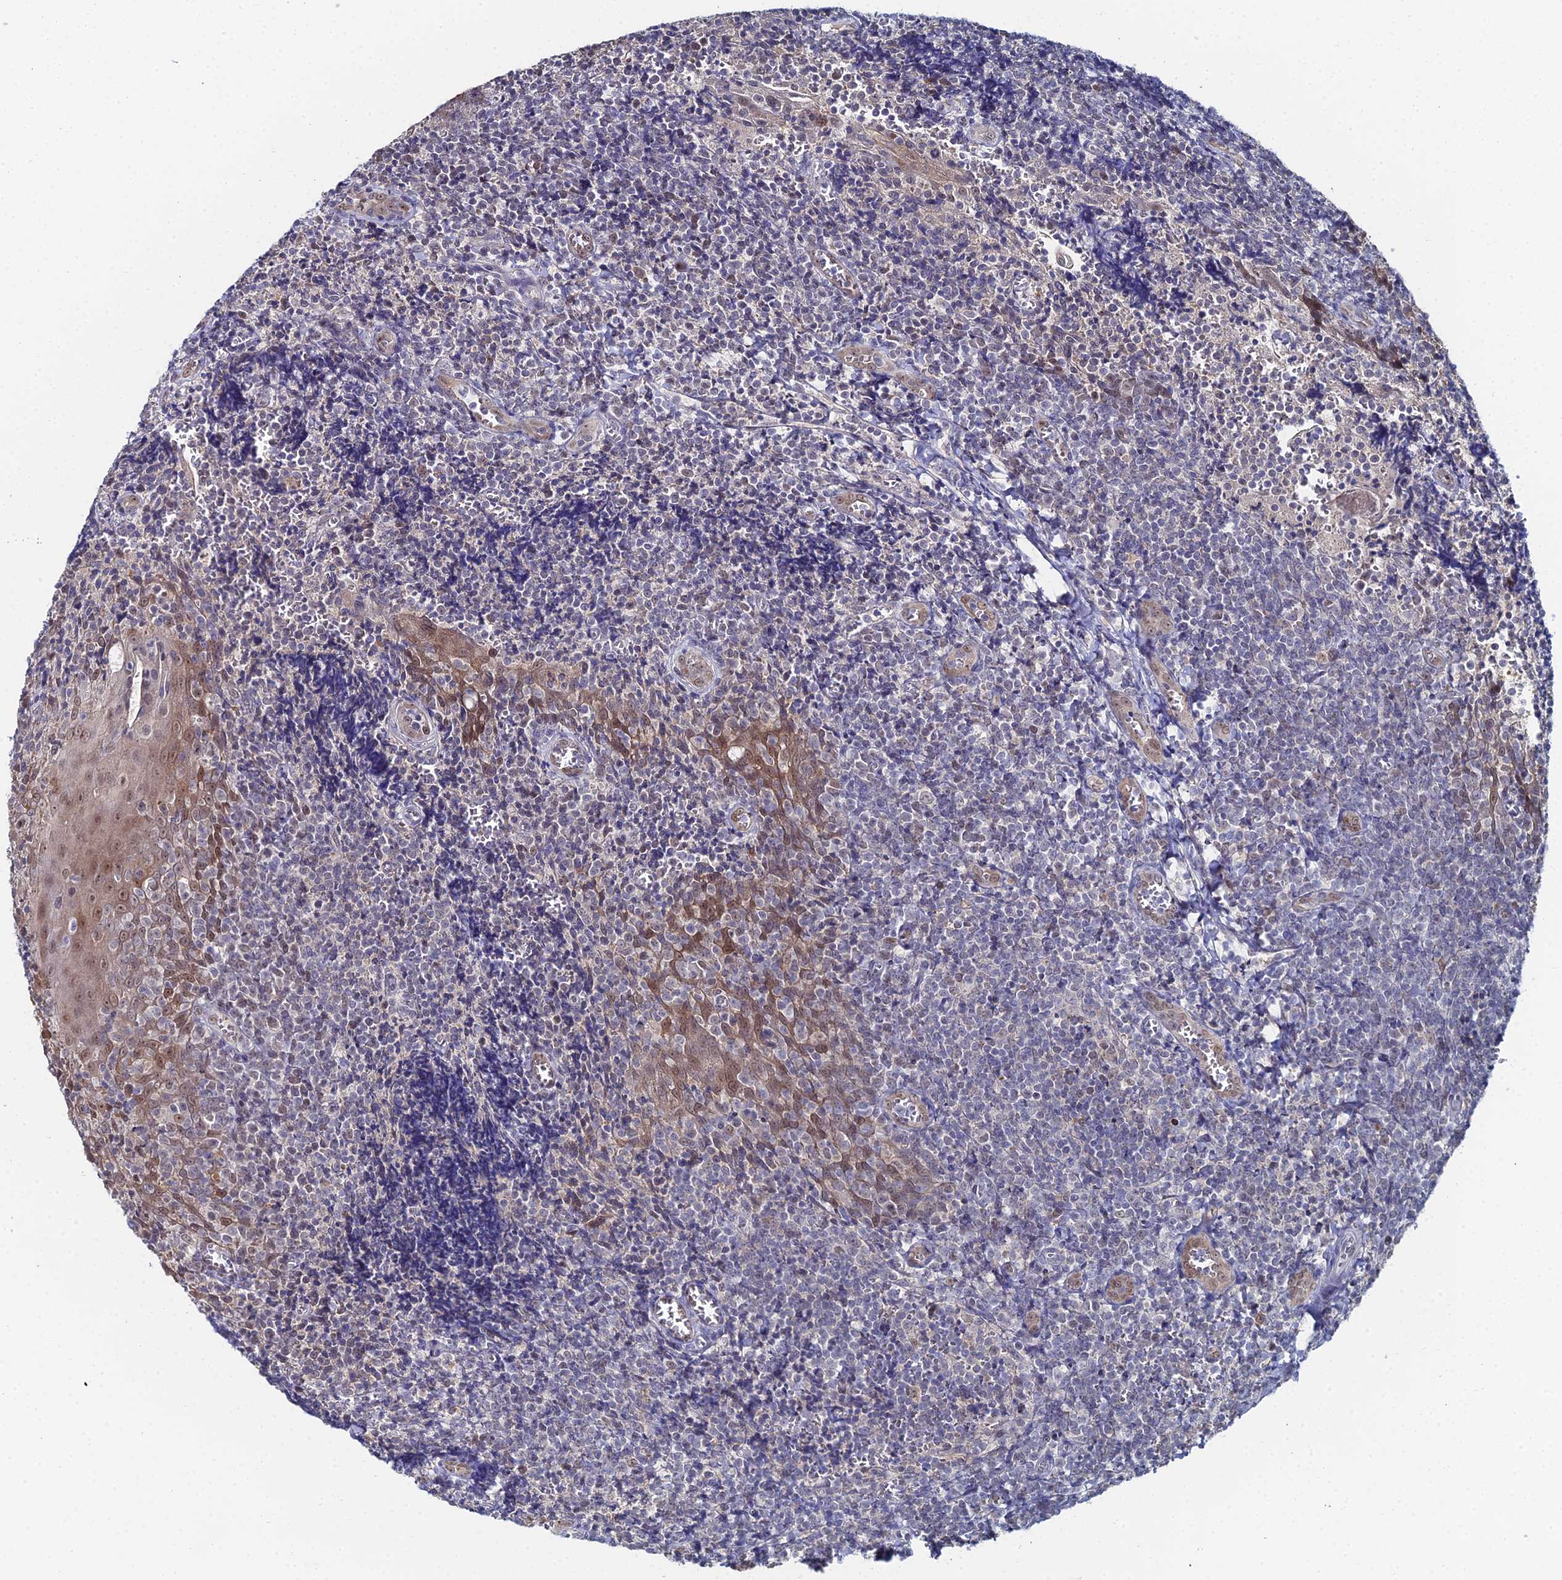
{"staining": {"intensity": "weak", "quantity": "25%-75%", "location": "cytoplasmic/membranous"}, "tissue": "tonsil", "cell_type": "Germinal center cells", "image_type": "normal", "snomed": [{"axis": "morphology", "description": "Normal tissue, NOS"}, {"axis": "topography", "description": "Tonsil"}], "caption": "A photomicrograph of tonsil stained for a protein shows weak cytoplasmic/membranous brown staining in germinal center cells.", "gene": "THAP4", "patient": {"sex": "male", "age": 27}}